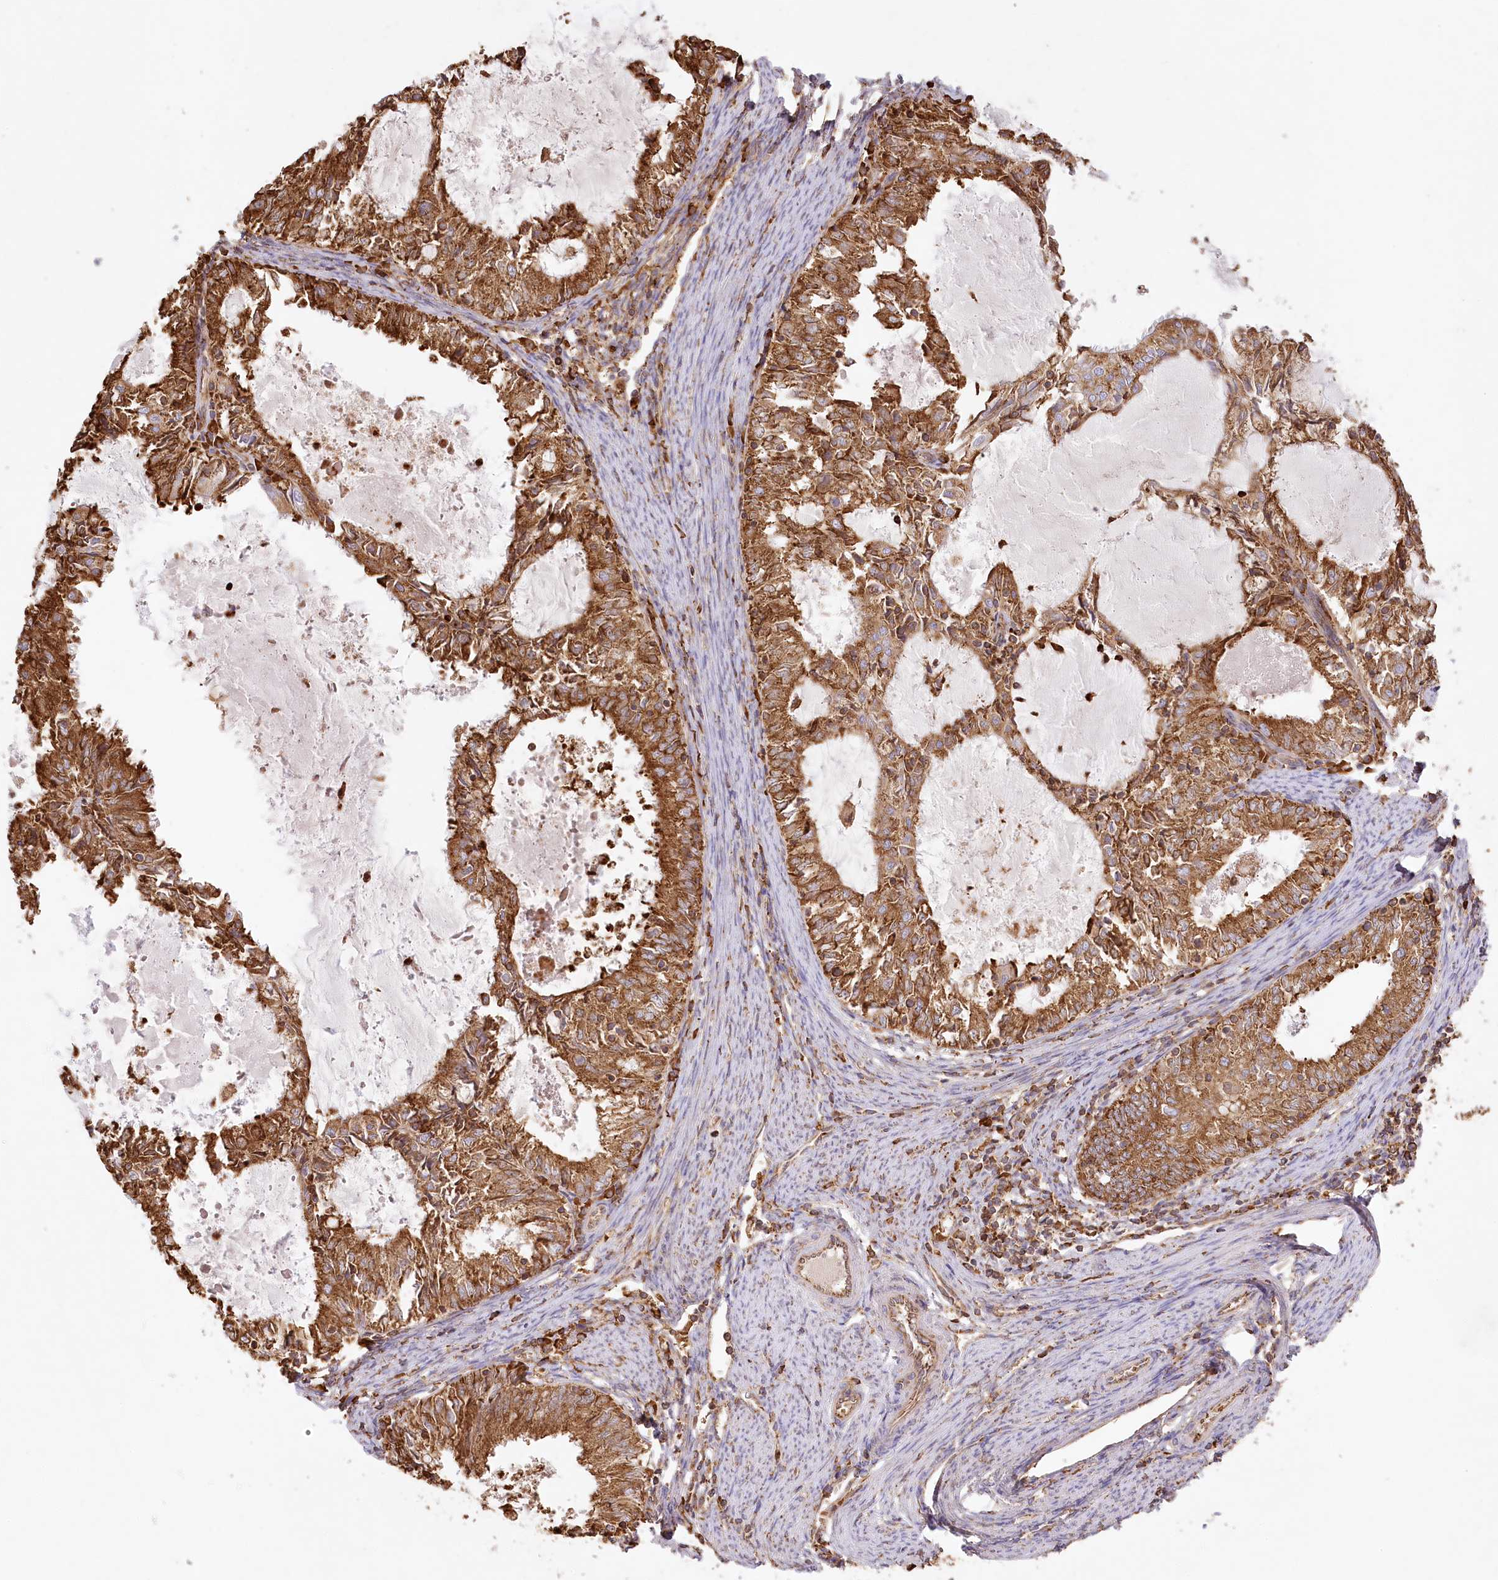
{"staining": {"intensity": "strong", "quantity": ">75%", "location": "cytoplasmic/membranous"}, "tissue": "endometrial cancer", "cell_type": "Tumor cells", "image_type": "cancer", "snomed": [{"axis": "morphology", "description": "Adenocarcinoma, NOS"}, {"axis": "topography", "description": "Endometrium"}], "caption": "A brown stain highlights strong cytoplasmic/membranous positivity of a protein in human adenocarcinoma (endometrial) tumor cells.", "gene": "ACAP2", "patient": {"sex": "female", "age": 57}}